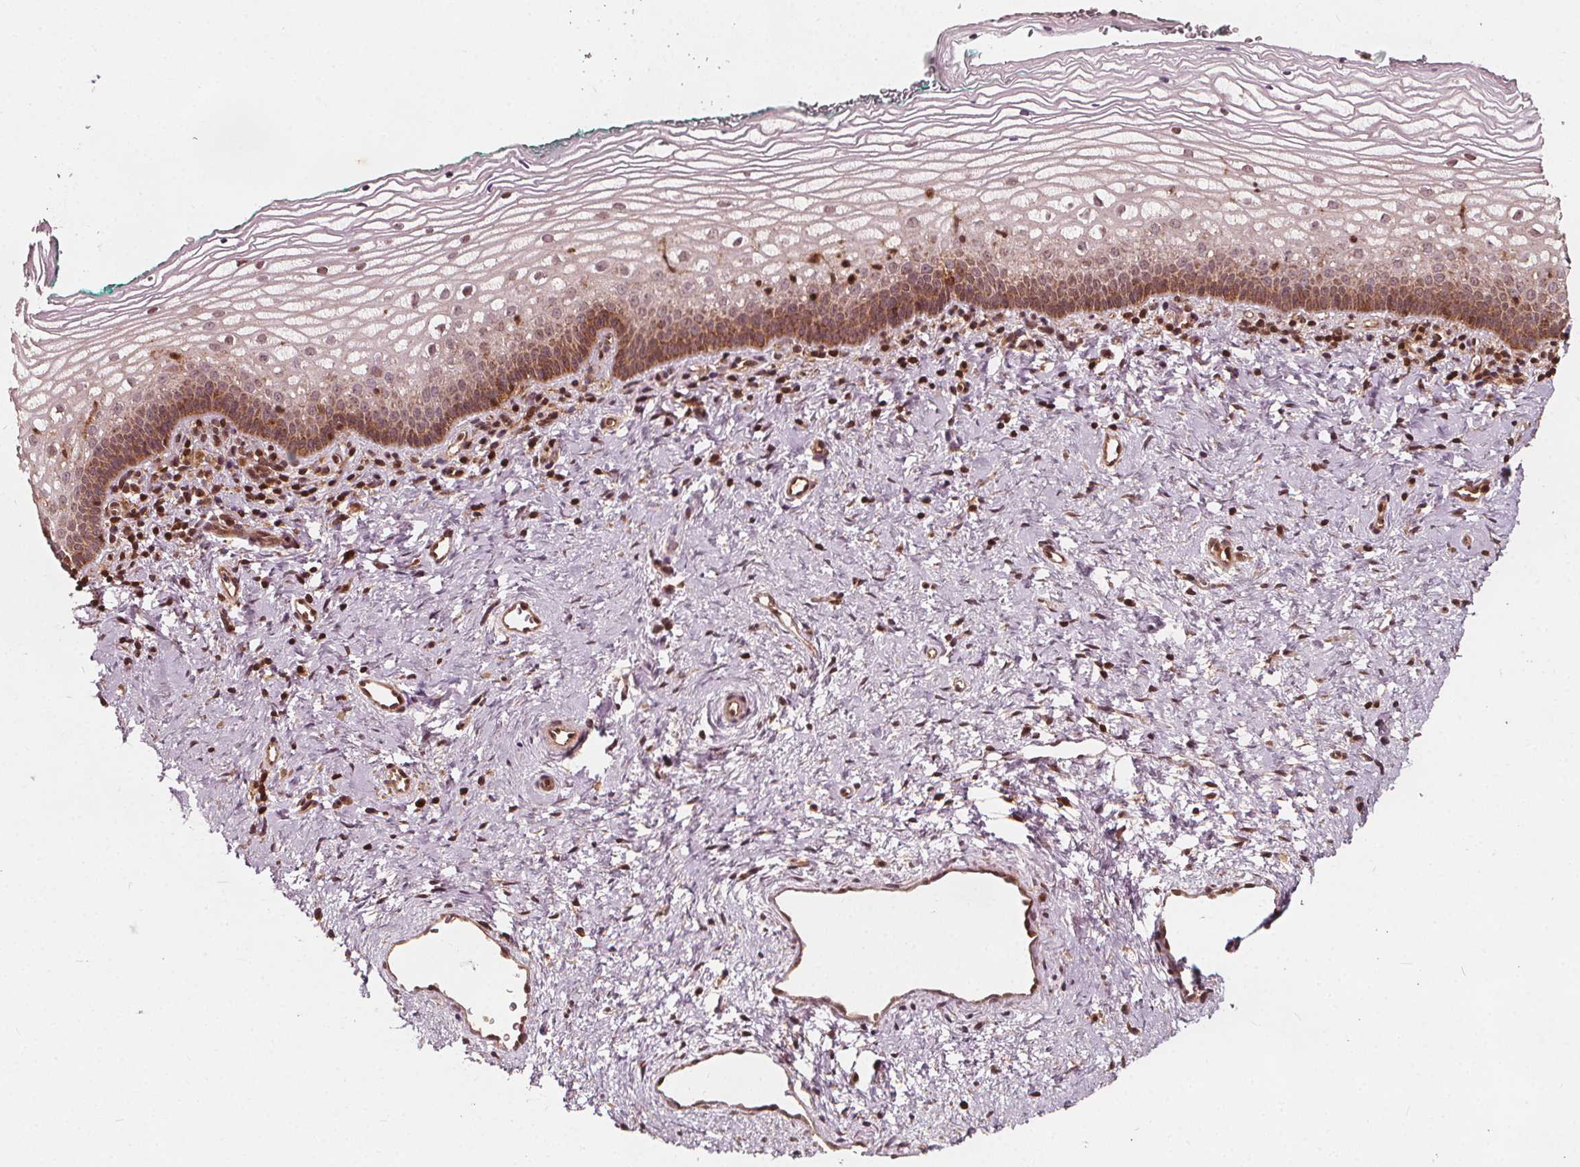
{"staining": {"intensity": "moderate", "quantity": "25%-75%", "location": "cytoplasmic/membranous"}, "tissue": "vagina", "cell_type": "Squamous epithelial cells", "image_type": "normal", "snomed": [{"axis": "morphology", "description": "Normal tissue, NOS"}, {"axis": "topography", "description": "Vagina"}], "caption": "Brown immunohistochemical staining in normal human vagina exhibits moderate cytoplasmic/membranous positivity in about 25%-75% of squamous epithelial cells.", "gene": "AIP", "patient": {"sex": "female", "age": 44}}